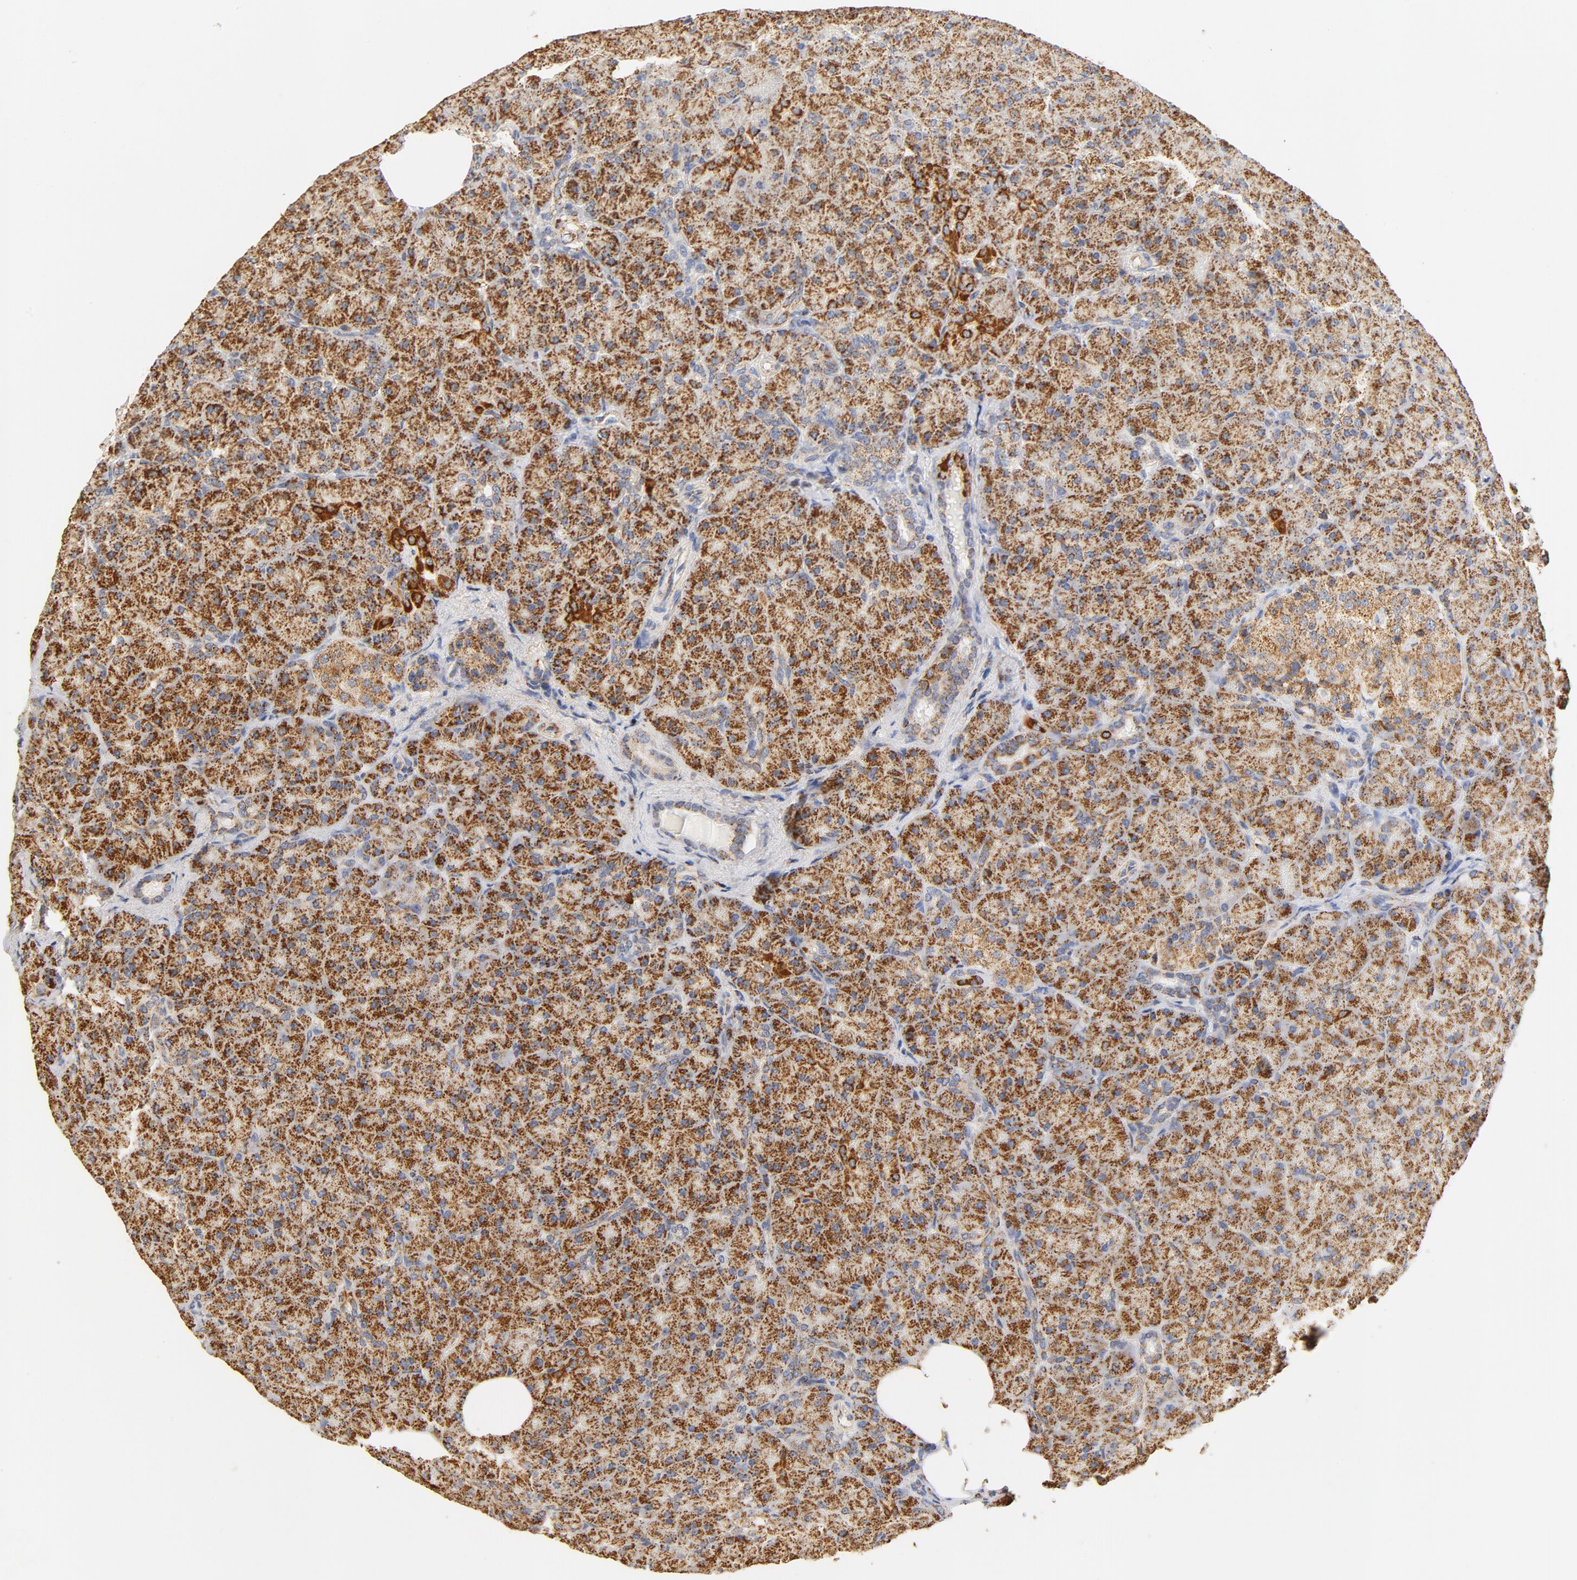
{"staining": {"intensity": "moderate", "quantity": ">75%", "location": "cytoplasmic/membranous"}, "tissue": "pancreas", "cell_type": "Exocrine glandular cells", "image_type": "normal", "snomed": [{"axis": "morphology", "description": "Normal tissue, NOS"}, {"axis": "topography", "description": "Pancreas"}], "caption": "Protein expression analysis of normal human pancreas reveals moderate cytoplasmic/membranous expression in about >75% of exocrine glandular cells. (DAB (3,3'-diaminobenzidine) IHC, brown staining for protein, blue staining for nuclei).", "gene": "COX4I1", "patient": {"sex": "male", "age": 66}}